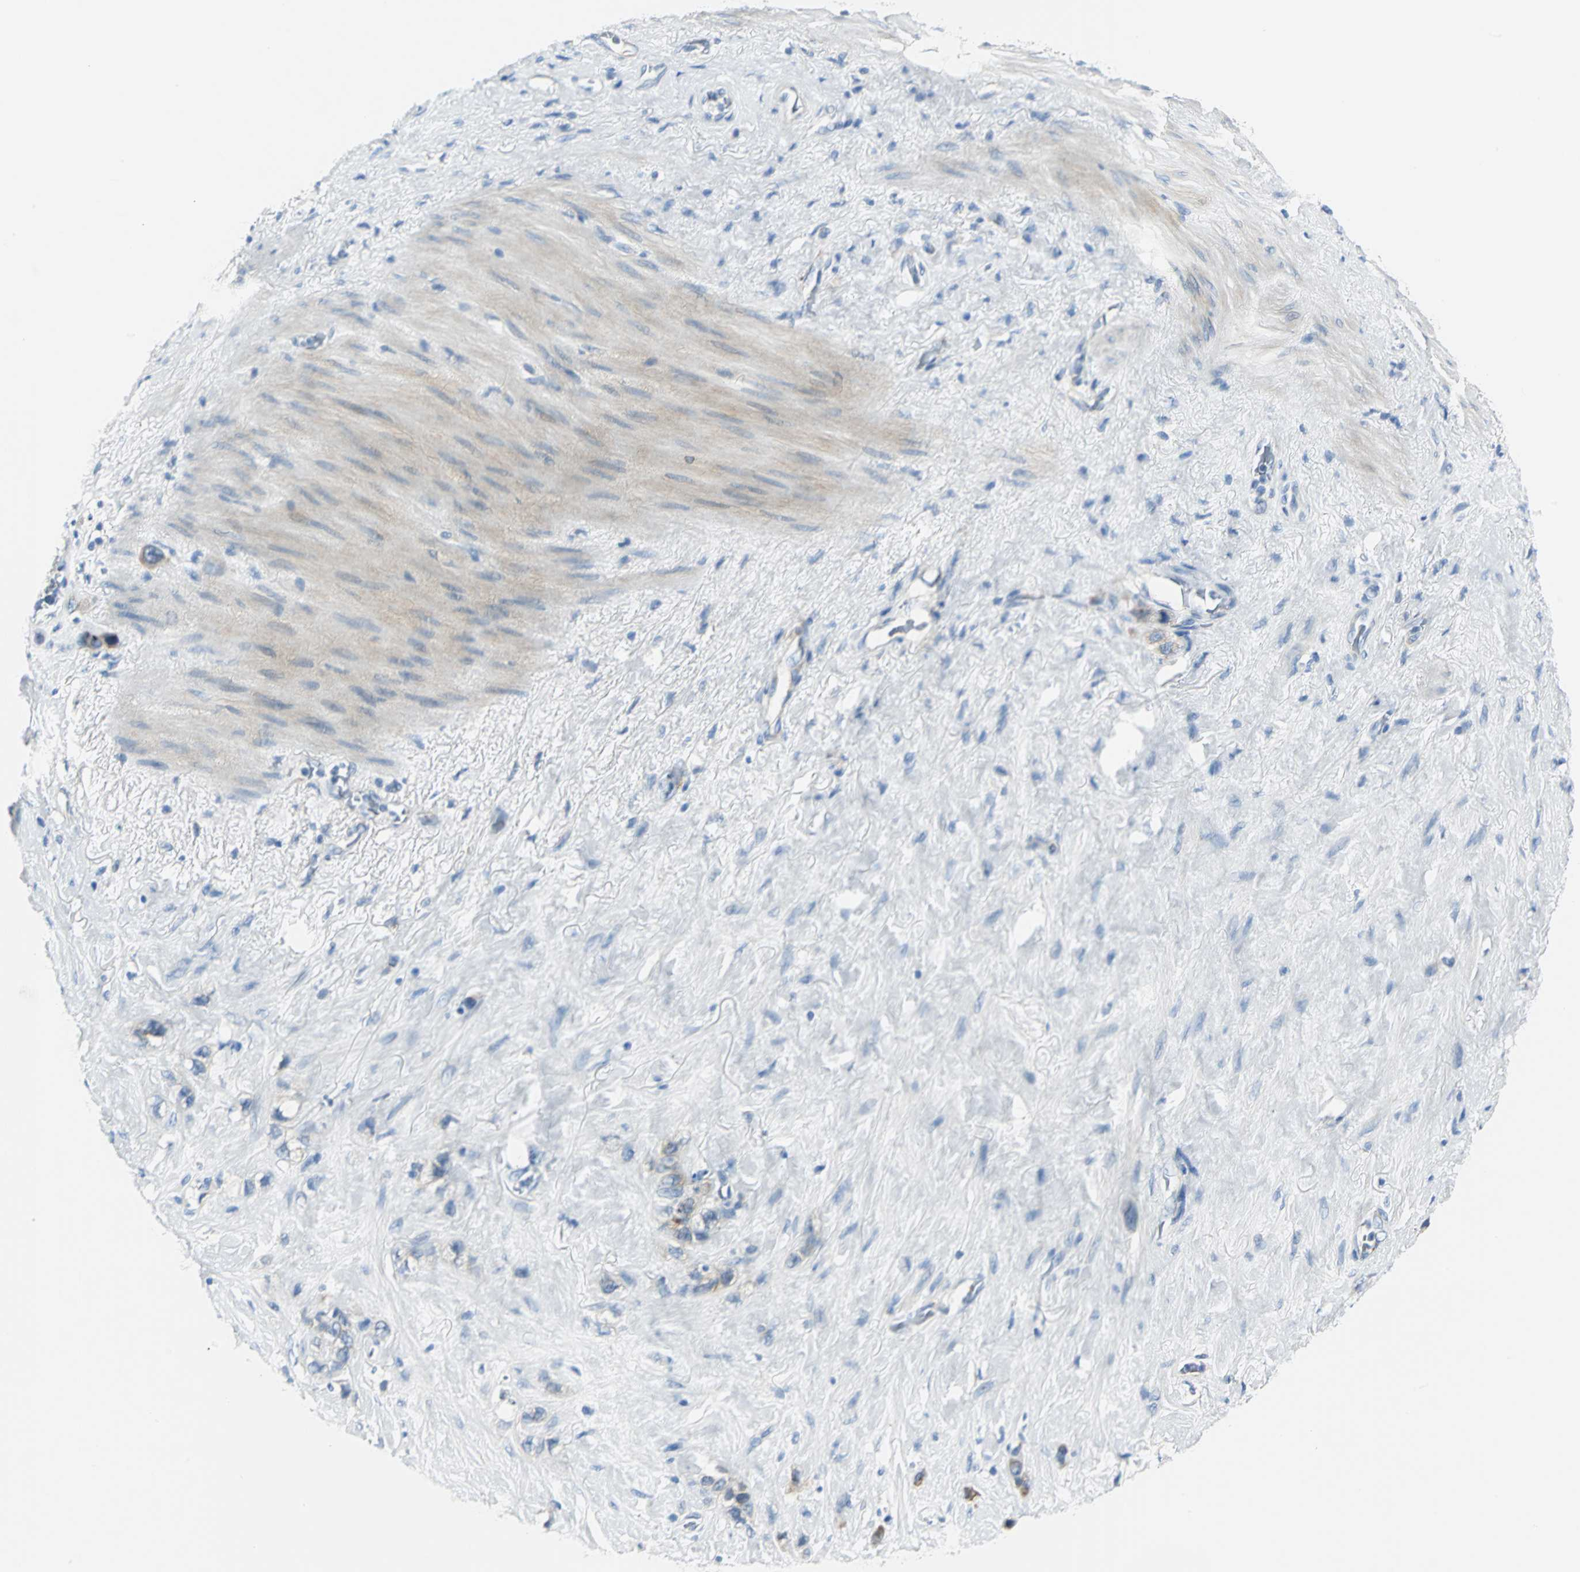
{"staining": {"intensity": "weak", "quantity": "<25%", "location": "cytoplasmic/membranous"}, "tissue": "stomach cancer", "cell_type": "Tumor cells", "image_type": "cancer", "snomed": [{"axis": "morphology", "description": "Normal tissue, NOS"}, {"axis": "morphology", "description": "Adenocarcinoma, NOS"}, {"axis": "morphology", "description": "Adenocarcinoma, High grade"}, {"axis": "topography", "description": "Stomach, upper"}, {"axis": "topography", "description": "Stomach"}], "caption": "There is no significant staining in tumor cells of adenocarcinoma (stomach). (DAB immunohistochemistry (IHC) visualized using brightfield microscopy, high magnification).", "gene": "B3GNT2", "patient": {"sex": "female", "age": 65}}